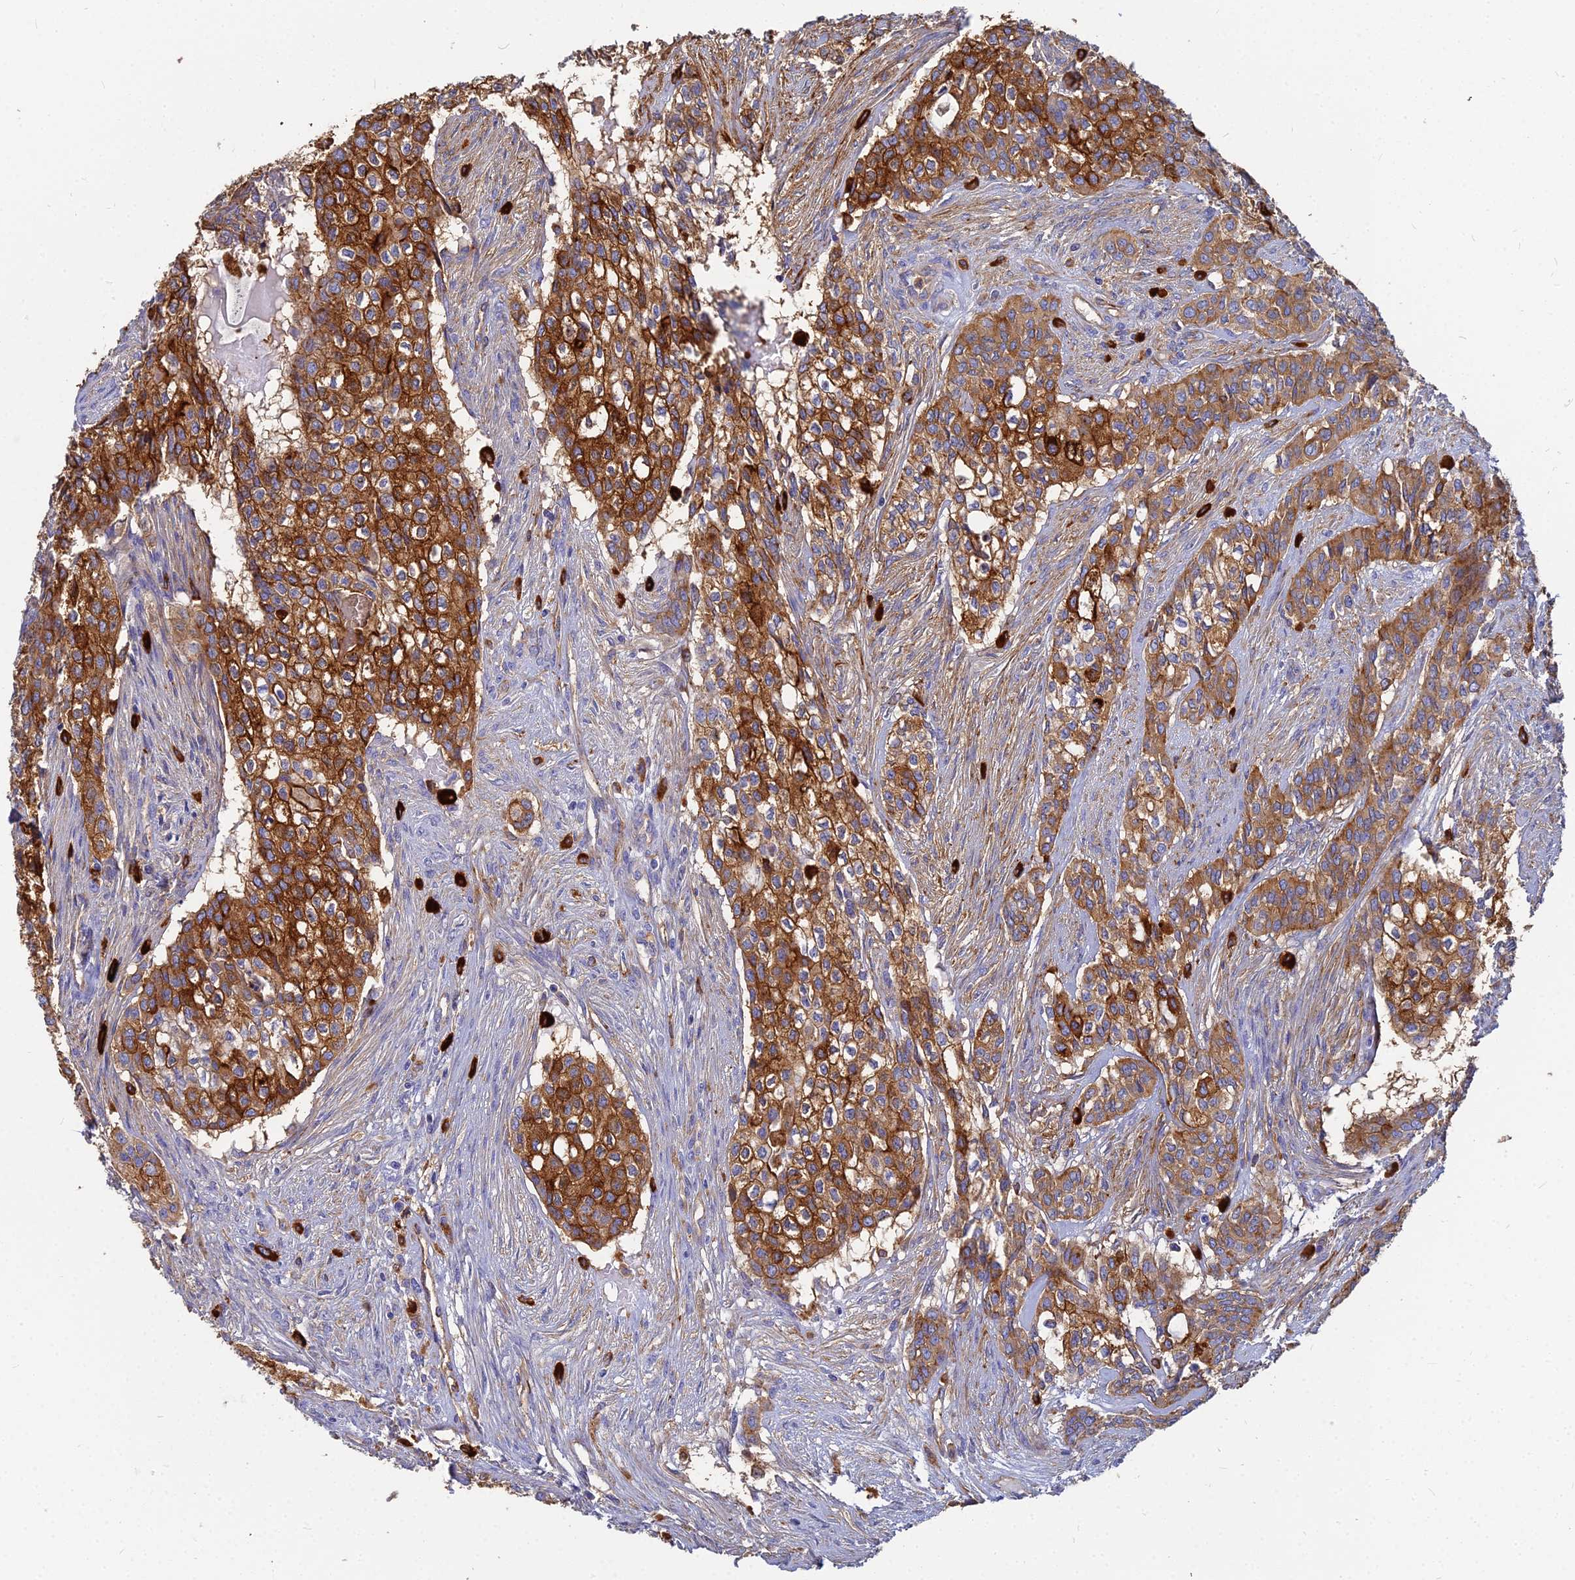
{"staining": {"intensity": "strong", "quantity": "25%-75%", "location": "cytoplasmic/membranous"}, "tissue": "head and neck cancer", "cell_type": "Tumor cells", "image_type": "cancer", "snomed": [{"axis": "morphology", "description": "Adenocarcinoma, NOS"}, {"axis": "topography", "description": "Head-Neck"}], "caption": "DAB (3,3'-diaminobenzidine) immunohistochemical staining of human head and neck cancer (adenocarcinoma) shows strong cytoplasmic/membranous protein staining in about 25%-75% of tumor cells.", "gene": "VAT1", "patient": {"sex": "male", "age": 81}}